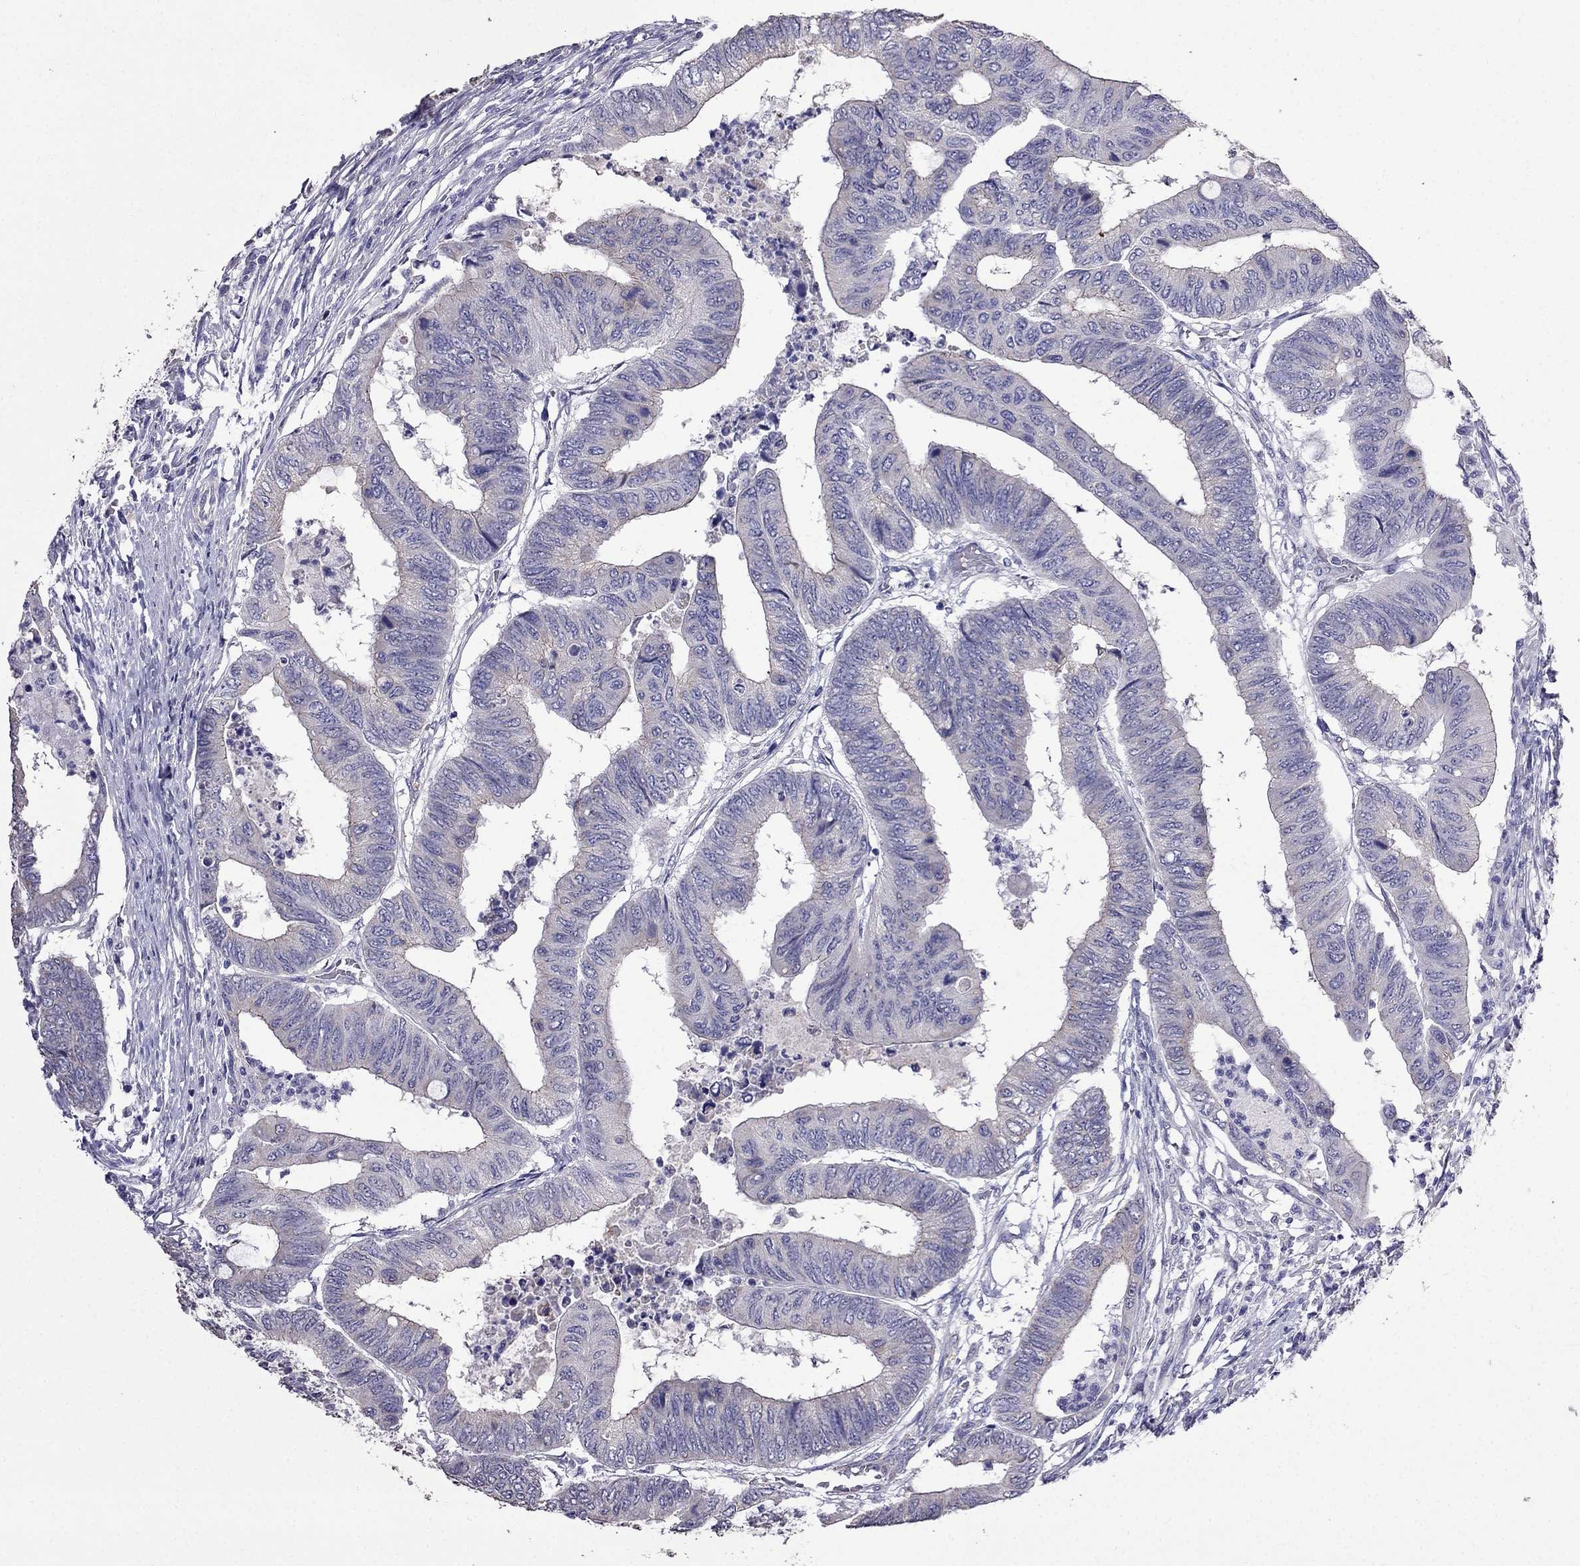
{"staining": {"intensity": "negative", "quantity": "none", "location": "none"}, "tissue": "colorectal cancer", "cell_type": "Tumor cells", "image_type": "cancer", "snomed": [{"axis": "morphology", "description": "Normal tissue, NOS"}, {"axis": "morphology", "description": "Adenocarcinoma, NOS"}, {"axis": "topography", "description": "Rectum"}, {"axis": "topography", "description": "Peripheral nerve tissue"}], "caption": "Immunohistochemical staining of human colorectal adenocarcinoma reveals no significant staining in tumor cells.", "gene": "AK5", "patient": {"sex": "male", "age": 92}}